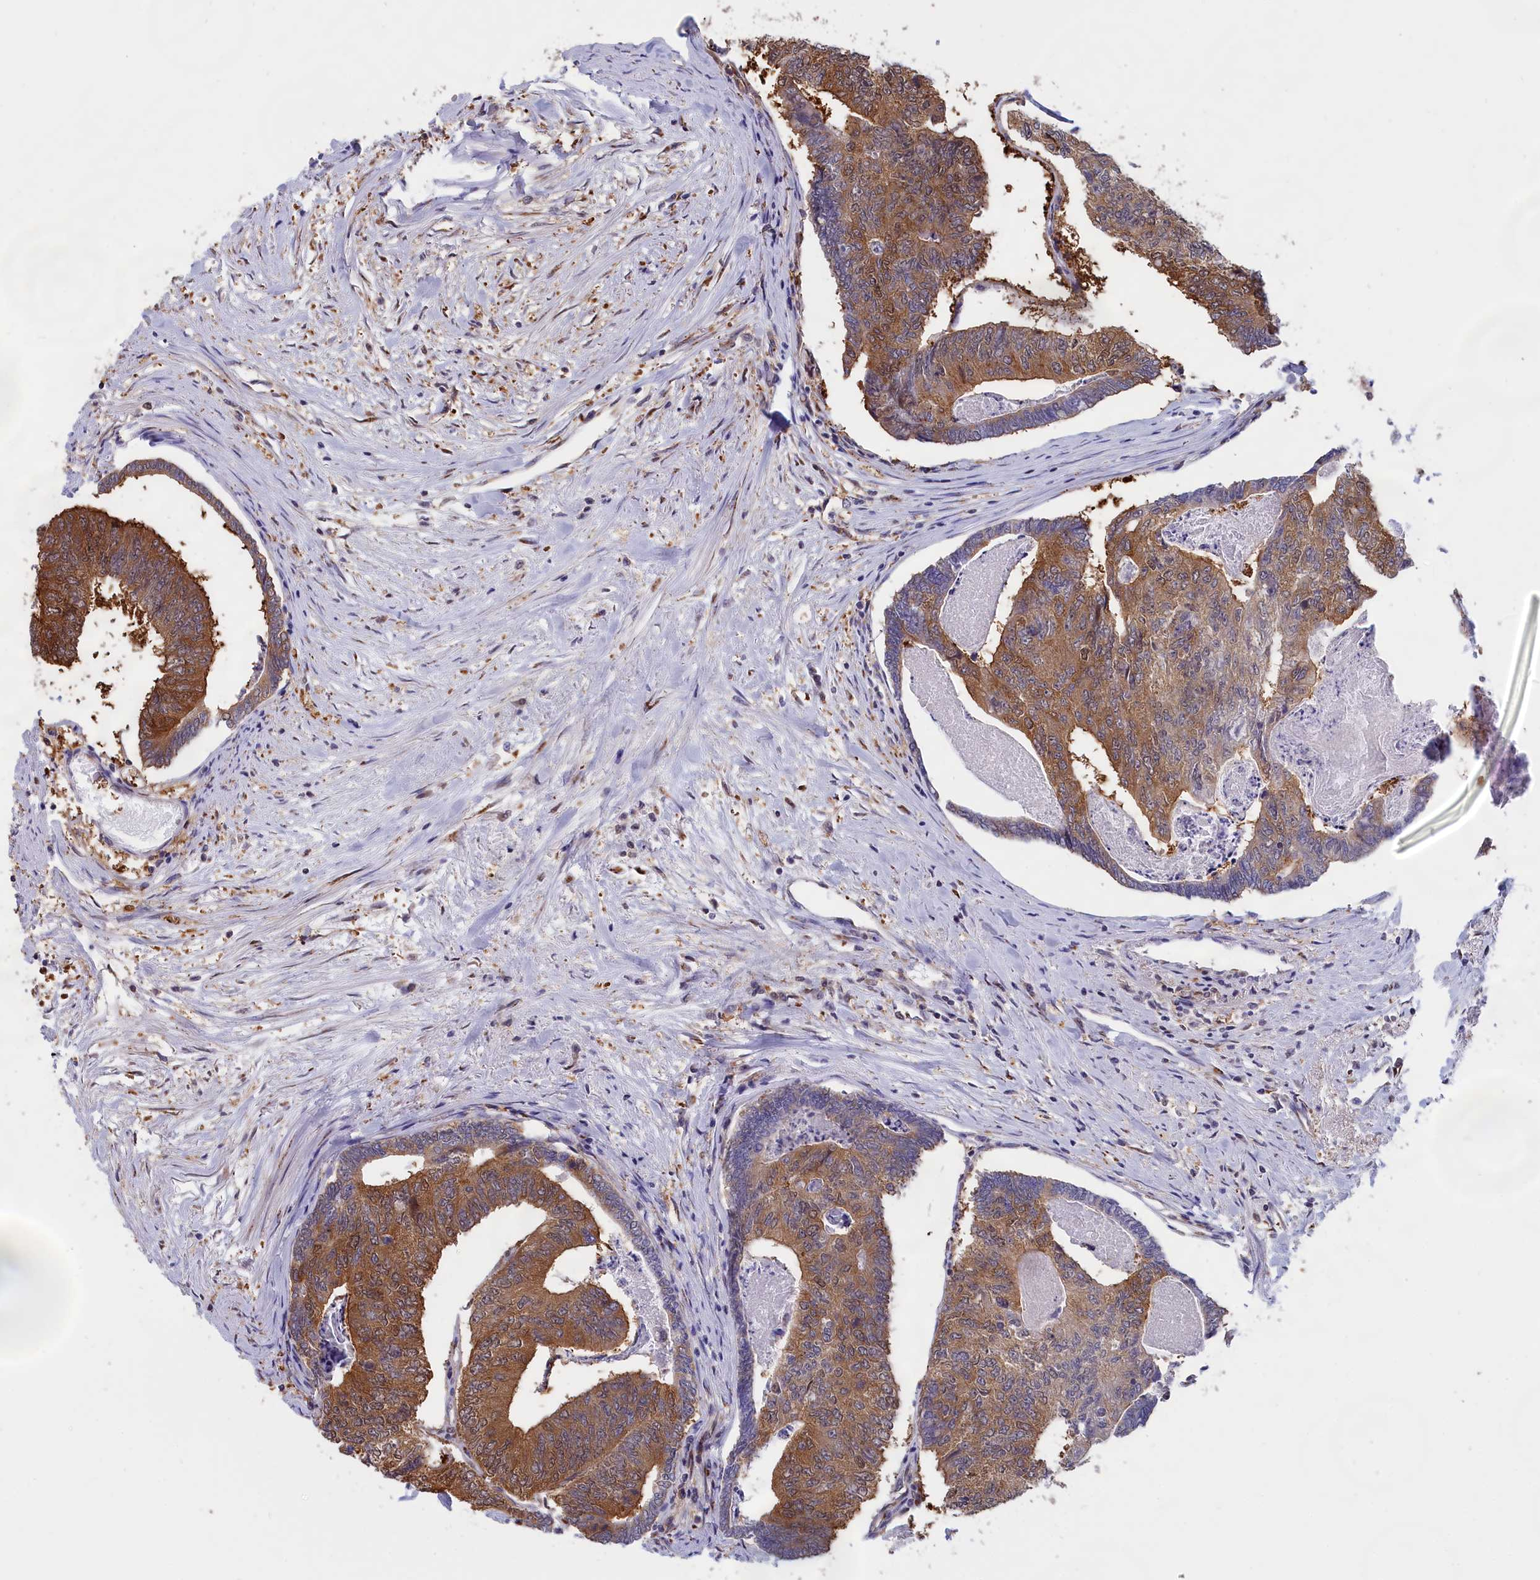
{"staining": {"intensity": "moderate", "quantity": ">75%", "location": "cytoplasmic/membranous"}, "tissue": "colorectal cancer", "cell_type": "Tumor cells", "image_type": "cancer", "snomed": [{"axis": "morphology", "description": "Adenocarcinoma, NOS"}, {"axis": "topography", "description": "Colon"}], "caption": "Colorectal cancer (adenocarcinoma) was stained to show a protein in brown. There is medium levels of moderate cytoplasmic/membranous staining in approximately >75% of tumor cells.", "gene": "ABCC8", "patient": {"sex": "female", "age": 67}}